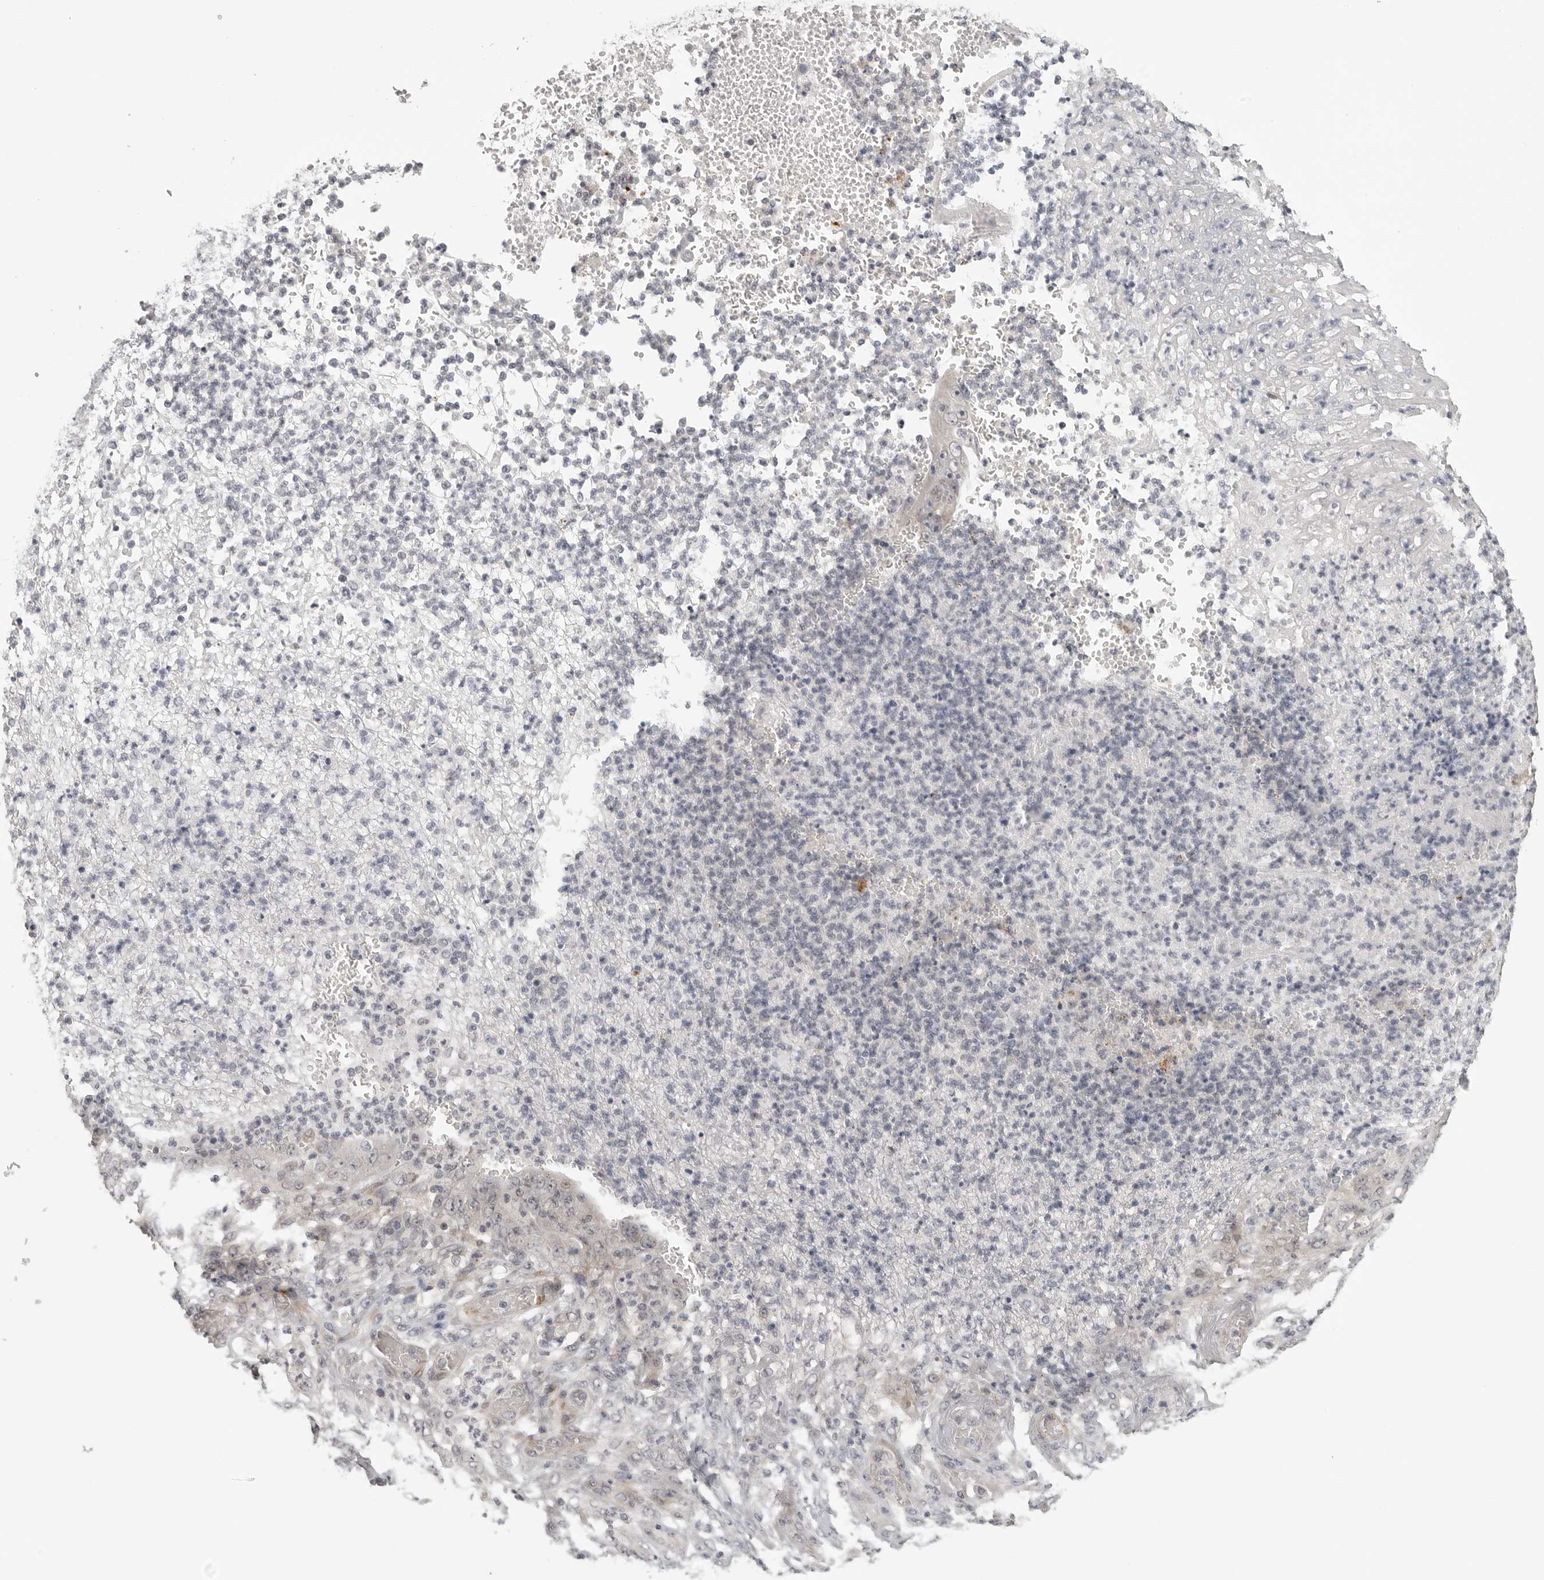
{"staining": {"intensity": "negative", "quantity": "none", "location": "none"}, "tissue": "stomach cancer", "cell_type": "Tumor cells", "image_type": "cancer", "snomed": [{"axis": "morphology", "description": "Adenocarcinoma, NOS"}, {"axis": "topography", "description": "Stomach"}], "caption": "Adenocarcinoma (stomach) was stained to show a protein in brown. There is no significant expression in tumor cells.", "gene": "TUT4", "patient": {"sex": "female", "age": 73}}